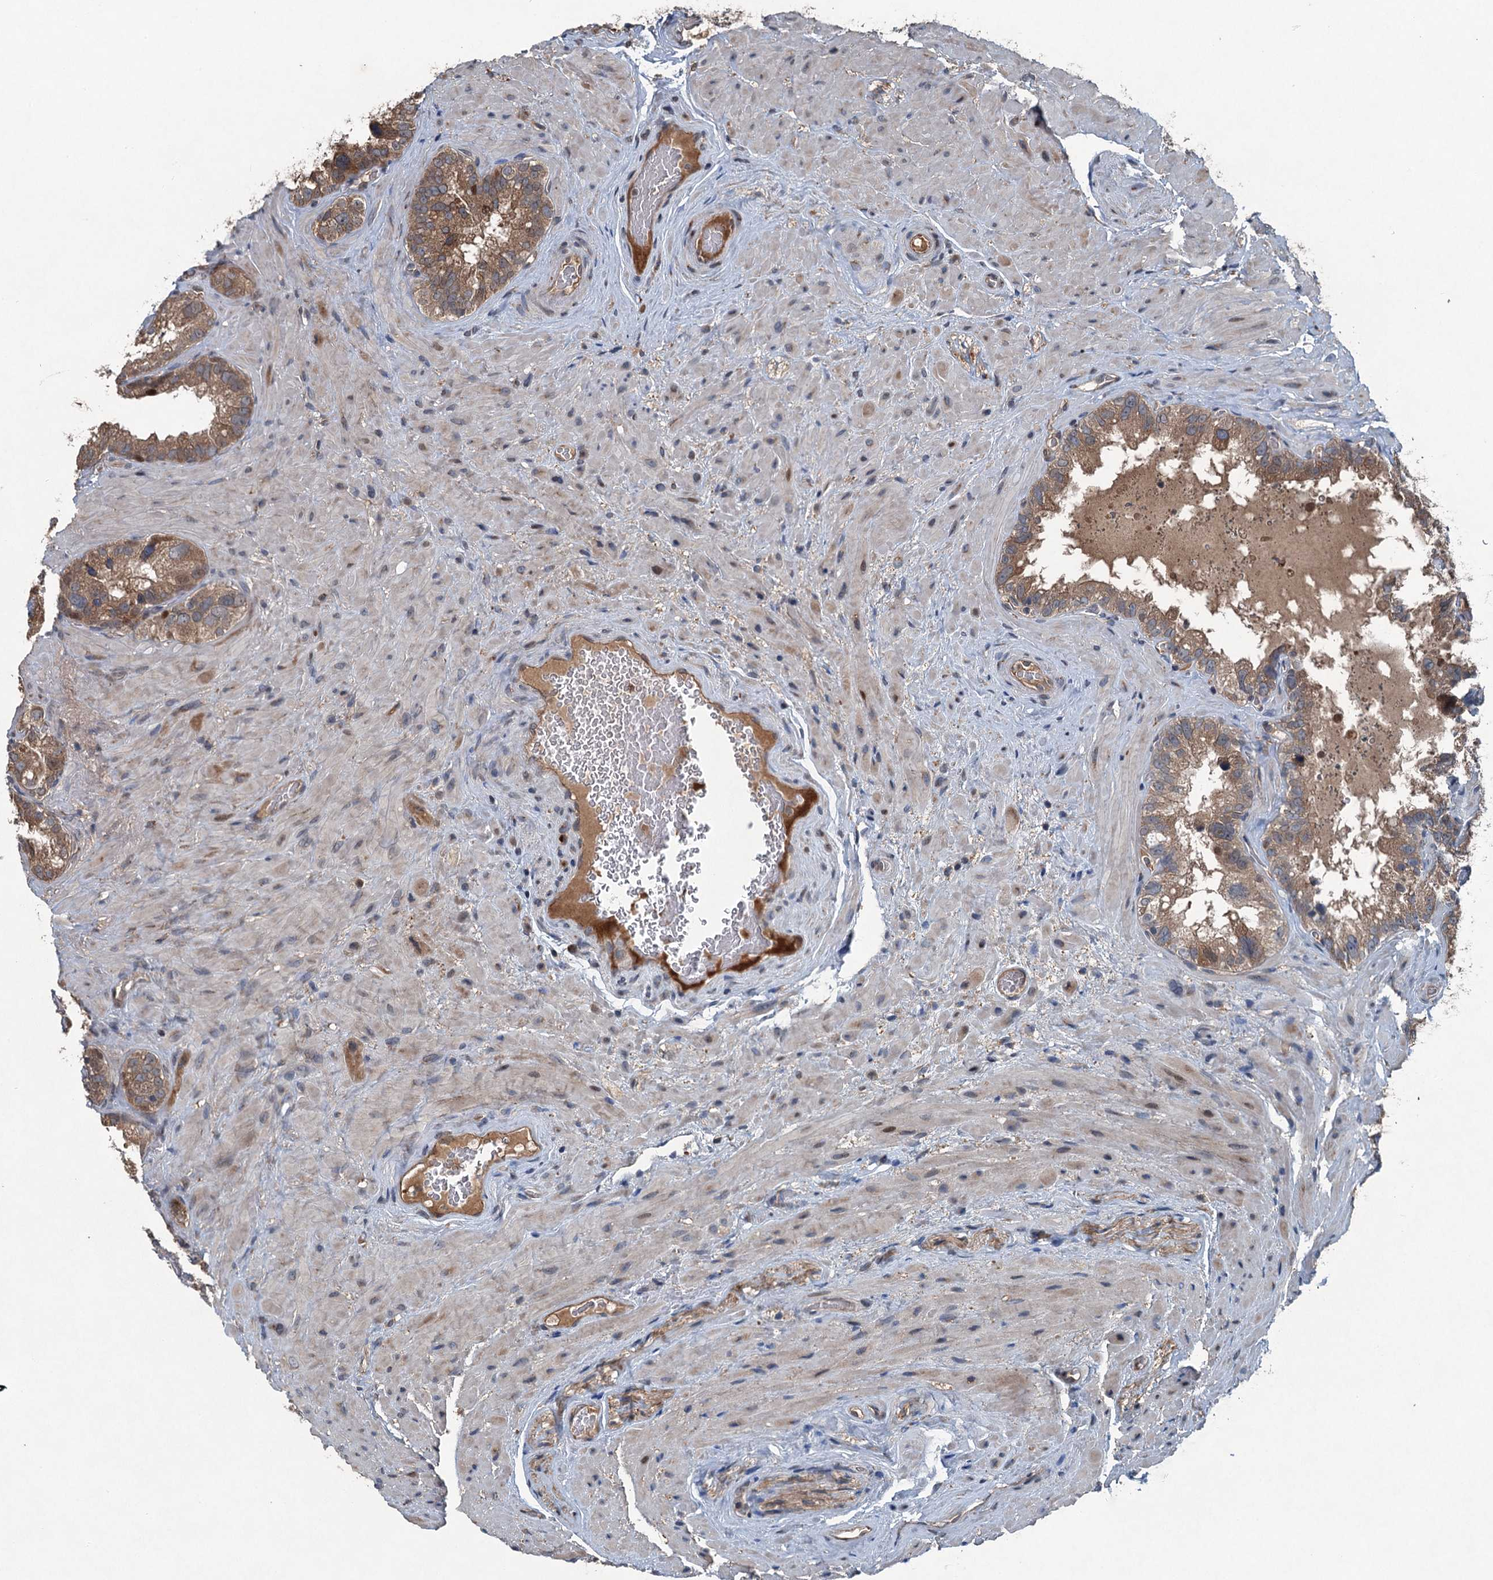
{"staining": {"intensity": "moderate", "quantity": ">75%", "location": "cytoplasmic/membranous,nuclear"}, "tissue": "seminal vesicle", "cell_type": "Glandular cells", "image_type": "normal", "snomed": [{"axis": "morphology", "description": "Normal tissue, NOS"}, {"axis": "topography", "description": "Seminal veicle"}, {"axis": "topography", "description": "Peripheral nerve tissue"}], "caption": "Immunohistochemistry histopathology image of normal human seminal vesicle stained for a protein (brown), which demonstrates medium levels of moderate cytoplasmic/membranous,nuclear positivity in about >75% of glandular cells.", "gene": "NAA60", "patient": {"sex": "male", "age": 67}}